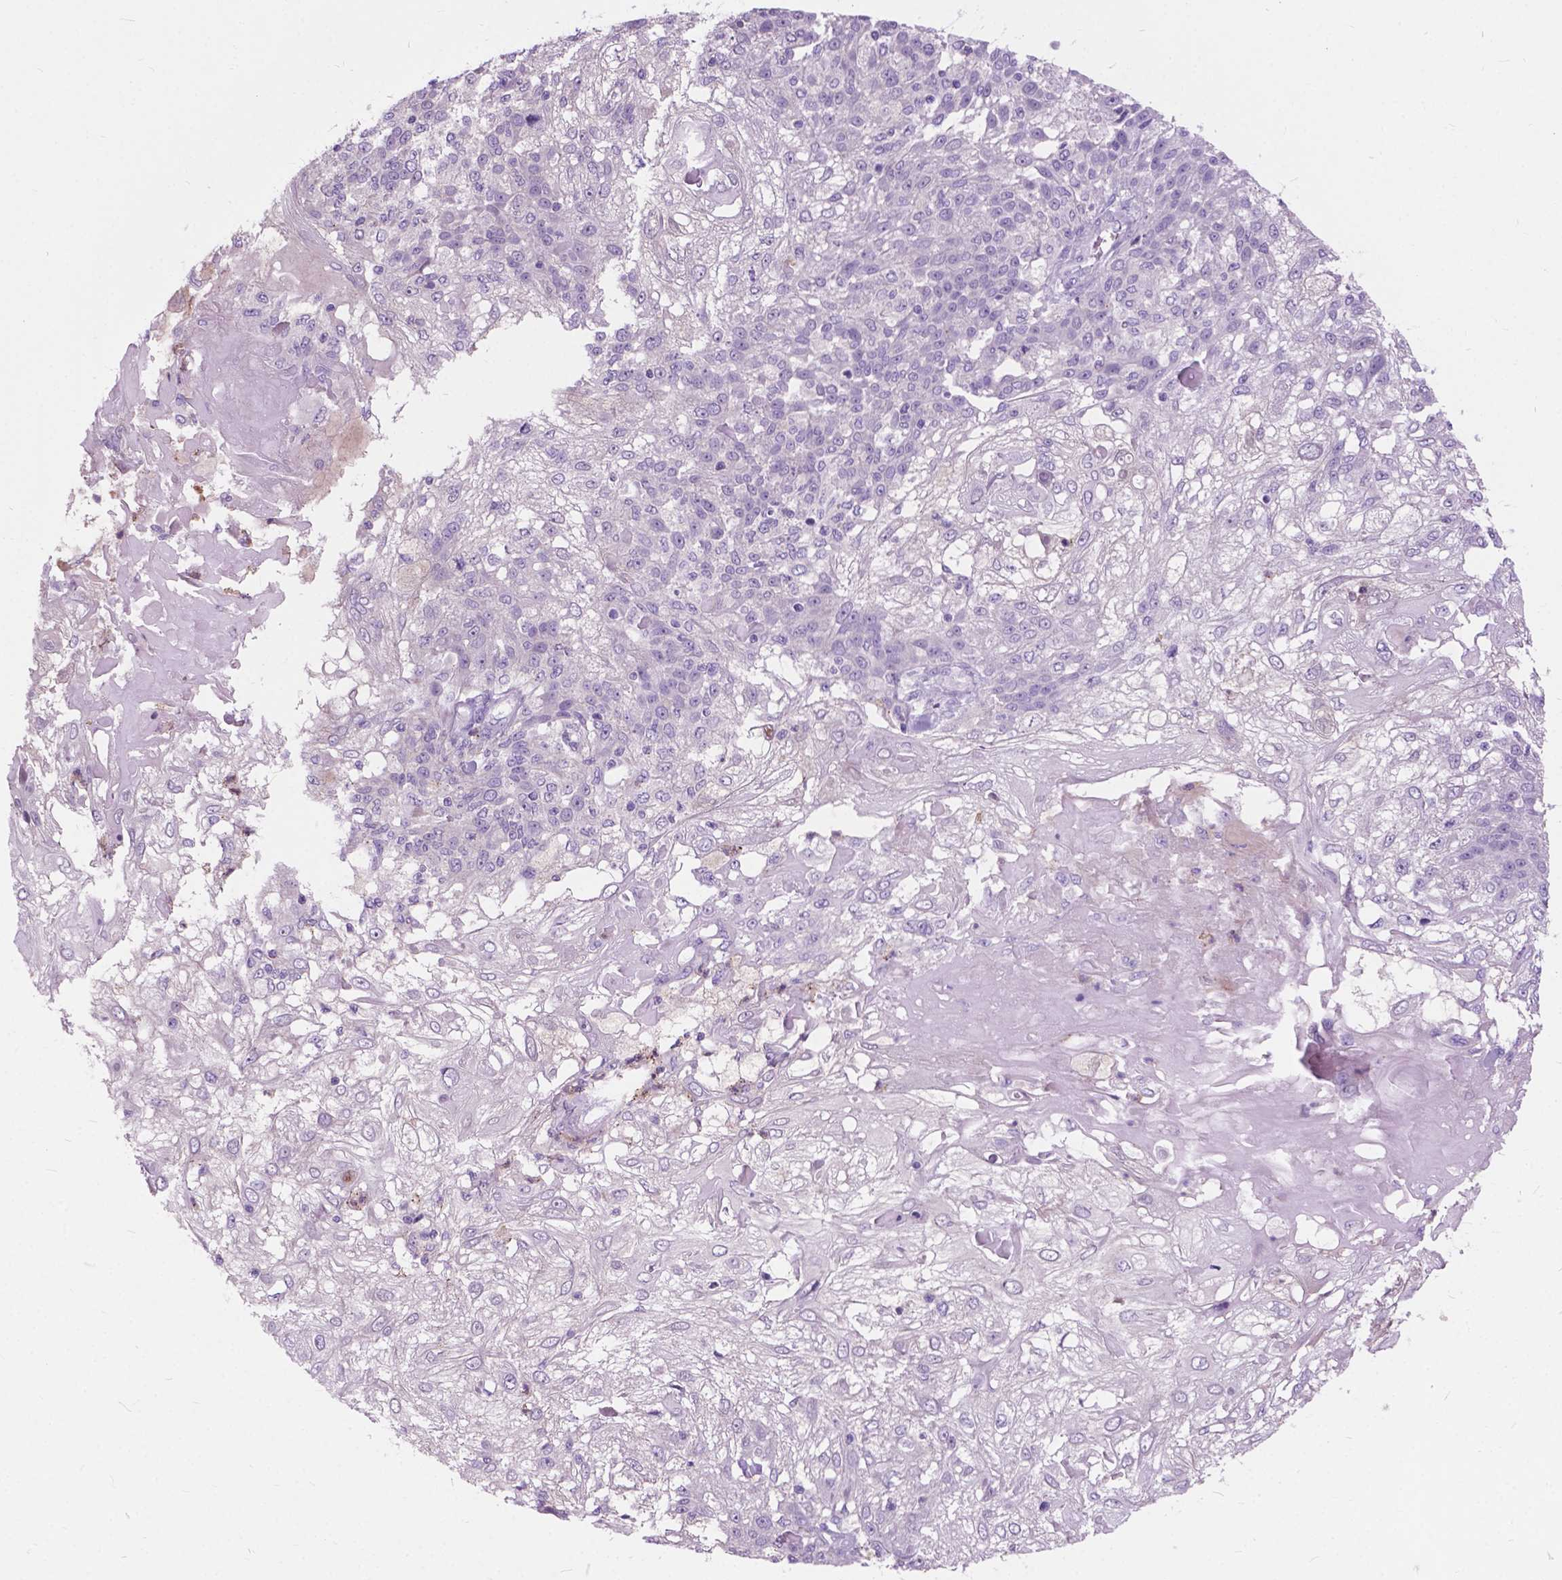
{"staining": {"intensity": "negative", "quantity": "none", "location": "none"}, "tissue": "skin cancer", "cell_type": "Tumor cells", "image_type": "cancer", "snomed": [{"axis": "morphology", "description": "Normal tissue, NOS"}, {"axis": "morphology", "description": "Squamous cell carcinoma, NOS"}, {"axis": "topography", "description": "Skin"}], "caption": "Immunohistochemical staining of human skin cancer (squamous cell carcinoma) shows no significant expression in tumor cells. (Stains: DAB immunohistochemistry (IHC) with hematoxylin counter stain, Microscopy: brightfield microscopy at high magnification).", "gene": "PRR35", "patient": {"sex": "female", "age": 83}}